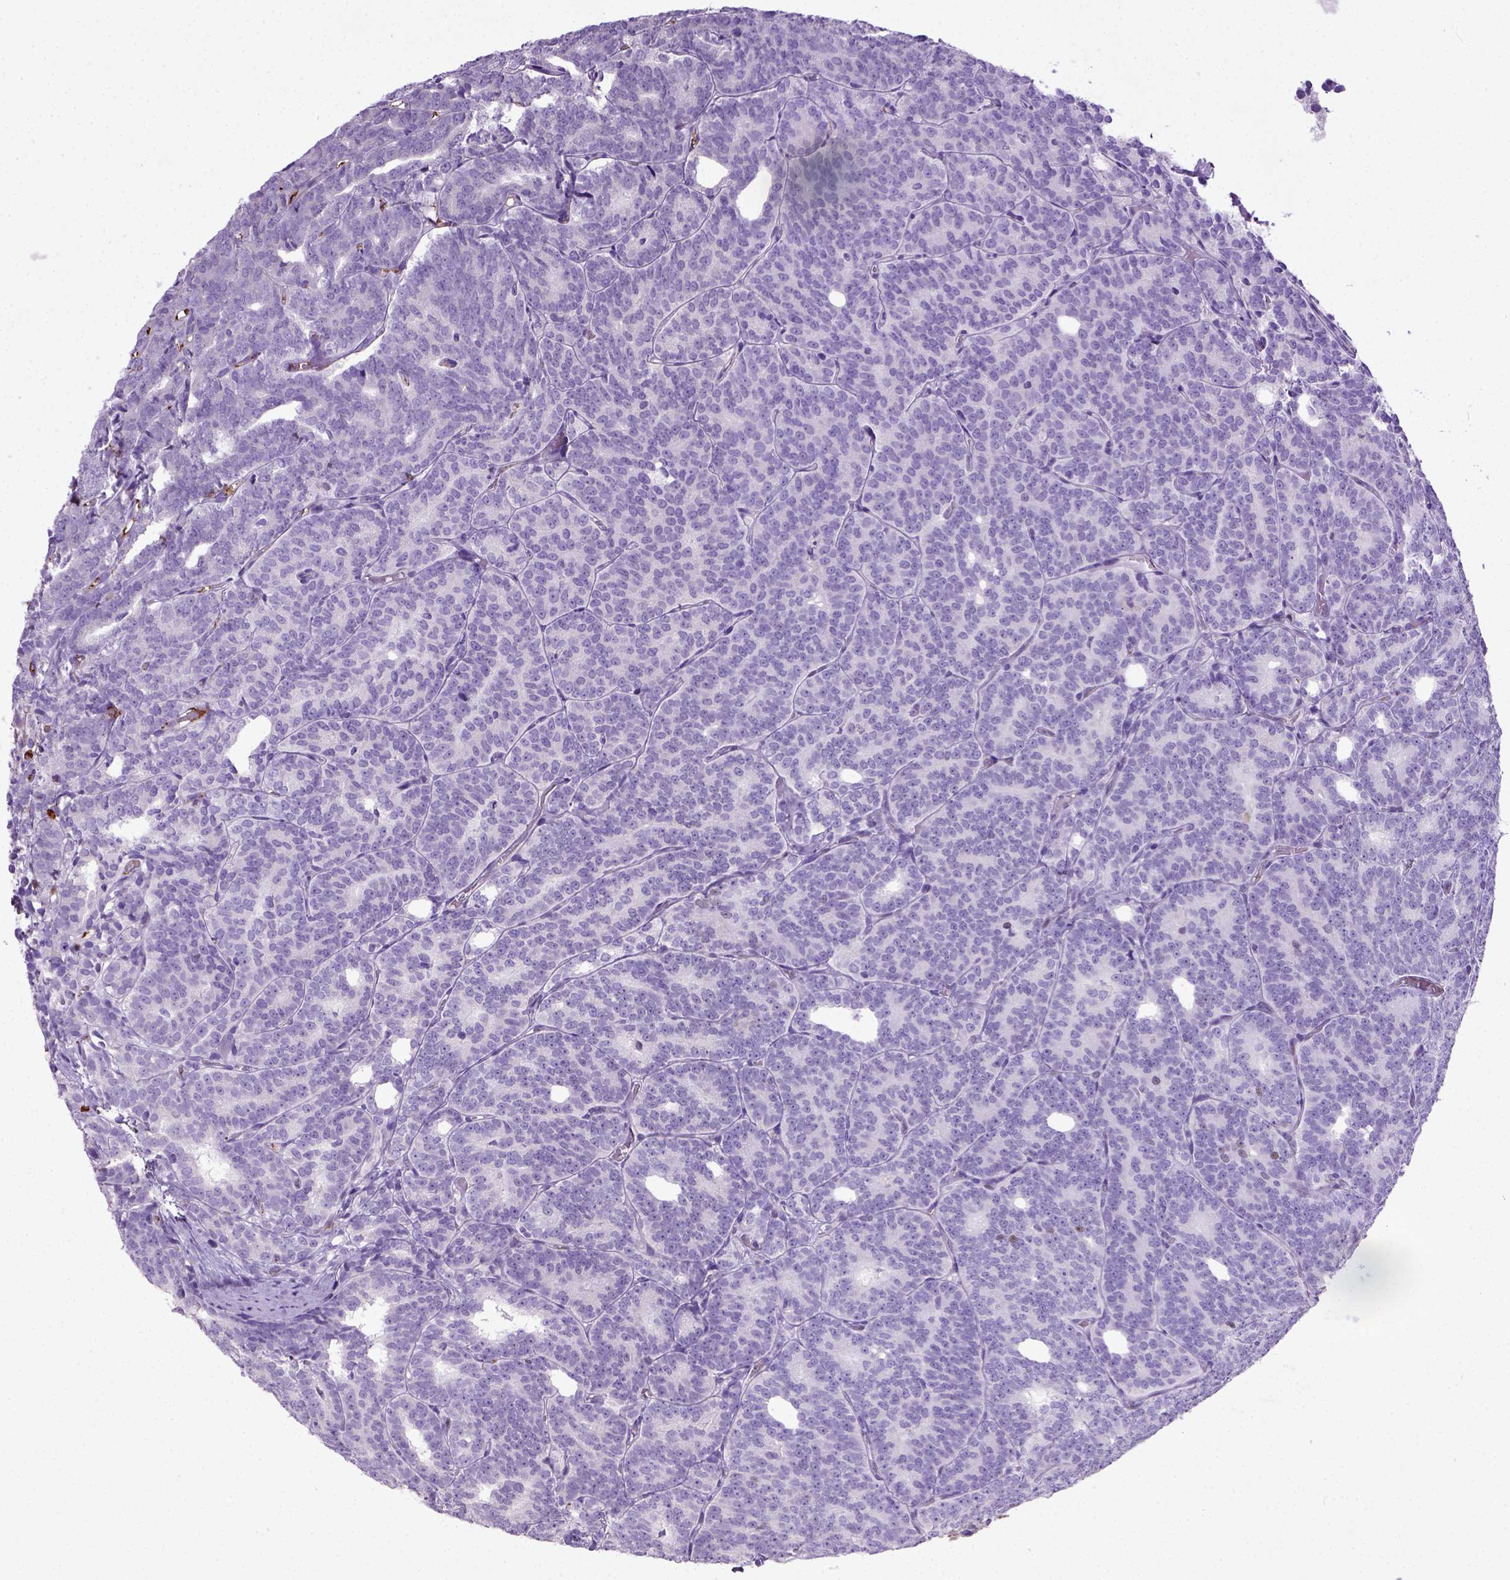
{"staining": {"intensity": "negative", "quantity": "none", "location": "none"}, "tissue": "prostate cancer", "cell_type": "Tumor cells", "image_type": "cancer", "snomed": [{"axis": "morphology", "description": "Adenocarcinoma, High grade"}, {"axis": "topography", "description": "Prostate"}], "caption": "Prostate cancer stained for a protein using immunohistochemistry demonstrates no expression tumor cells.", "gene": "ADAMTS8", "patient": {"sex": "male", "age": 53}}